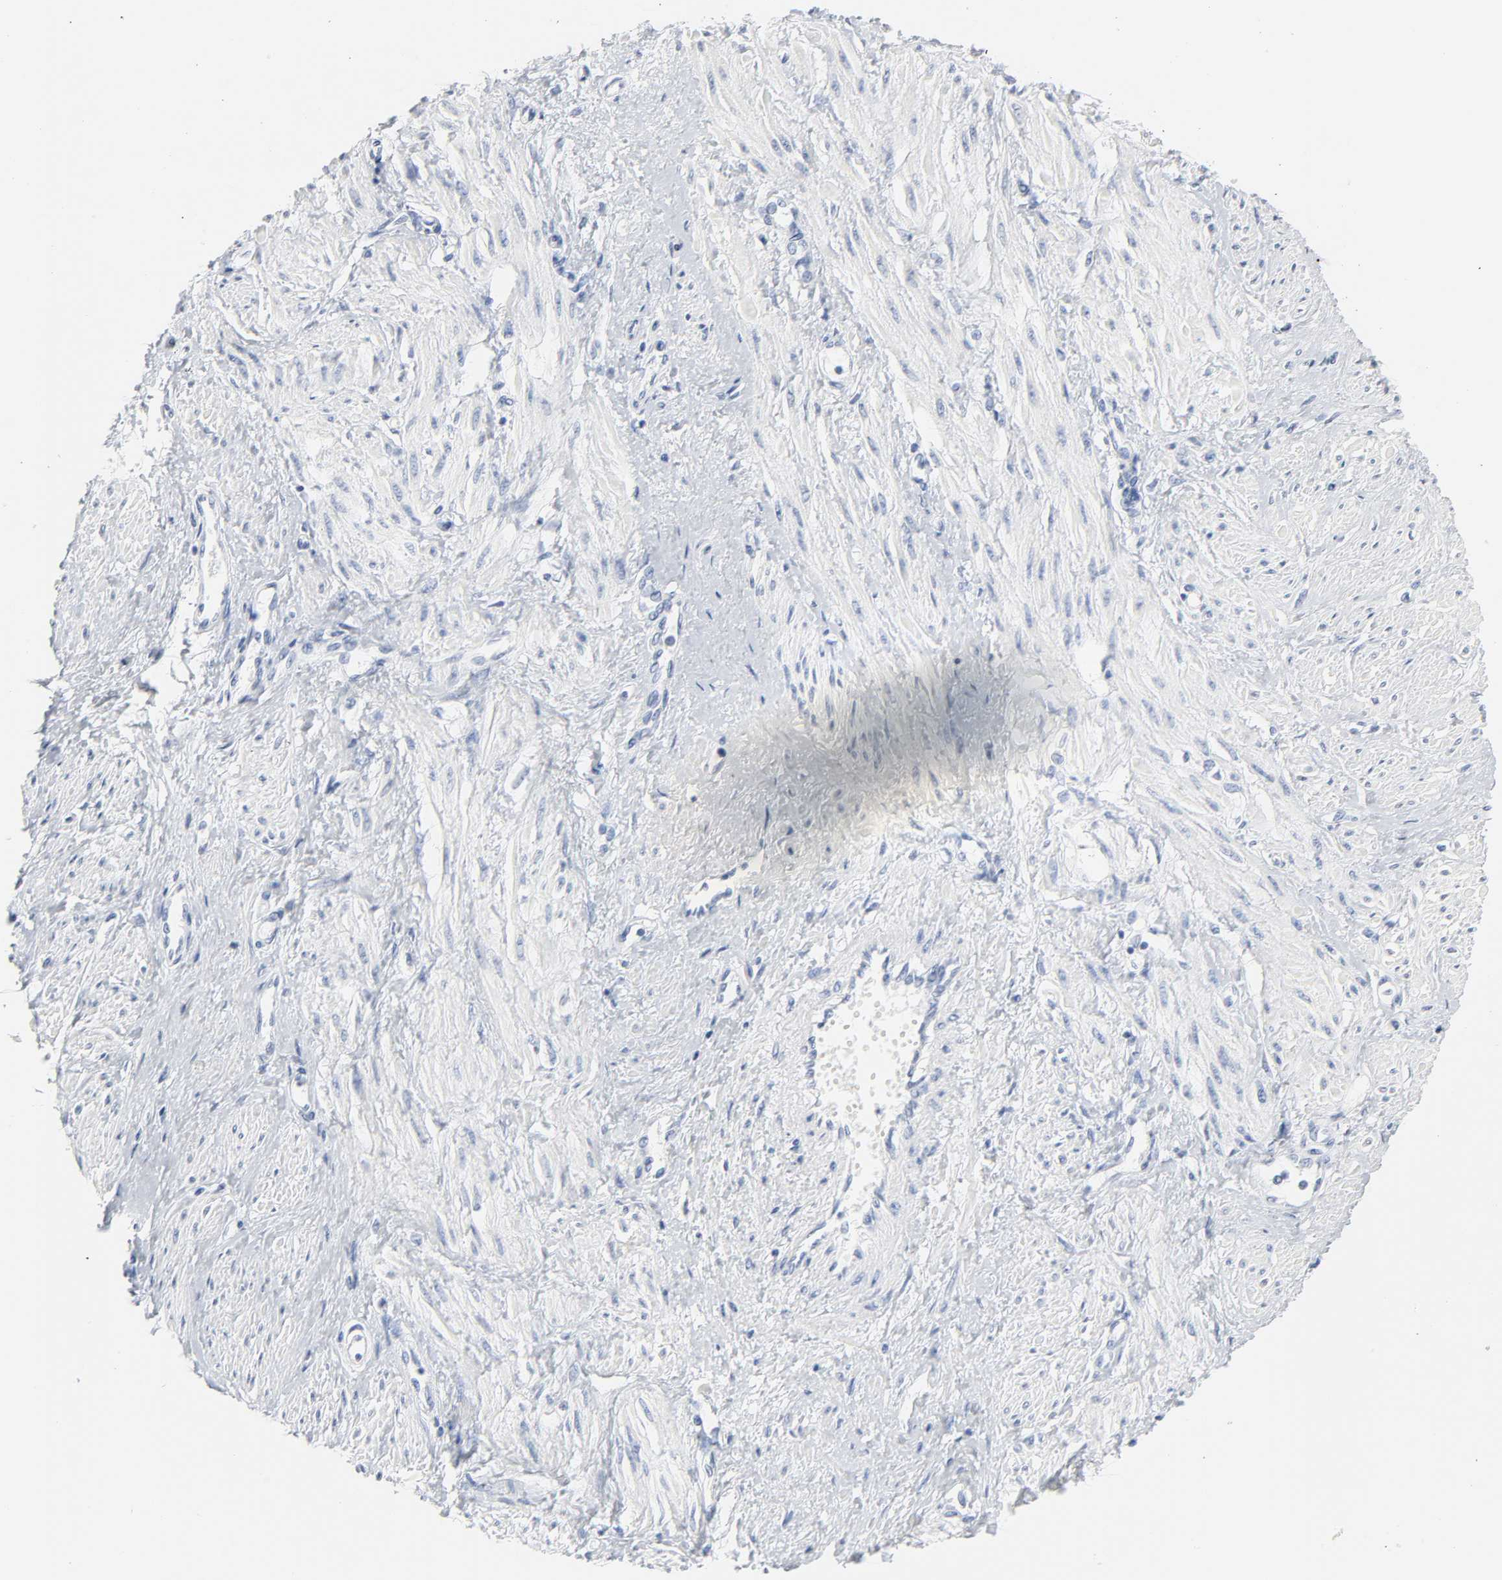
{"staining": {"intensity": "negative", "quantity": "none", "location": "none"}, "tissue": "smooth muscle", "cell_type": "Smooth muscle cells", "image_type": "normal", "snomed": [{"axis": "morphology", "description": "Normal tissue, NOS"}, {"axis": "topography", "description": "Smooth muscle"}, {"axis": "topography", "description": "Uterus"}], "caption": "This is an IHC photomicrograph of unremarkable human smooth muscle. There is no positivity in smooth muscle cells.", "gene": "ACP3", "patient": {"sex": "female", "age": 39}}